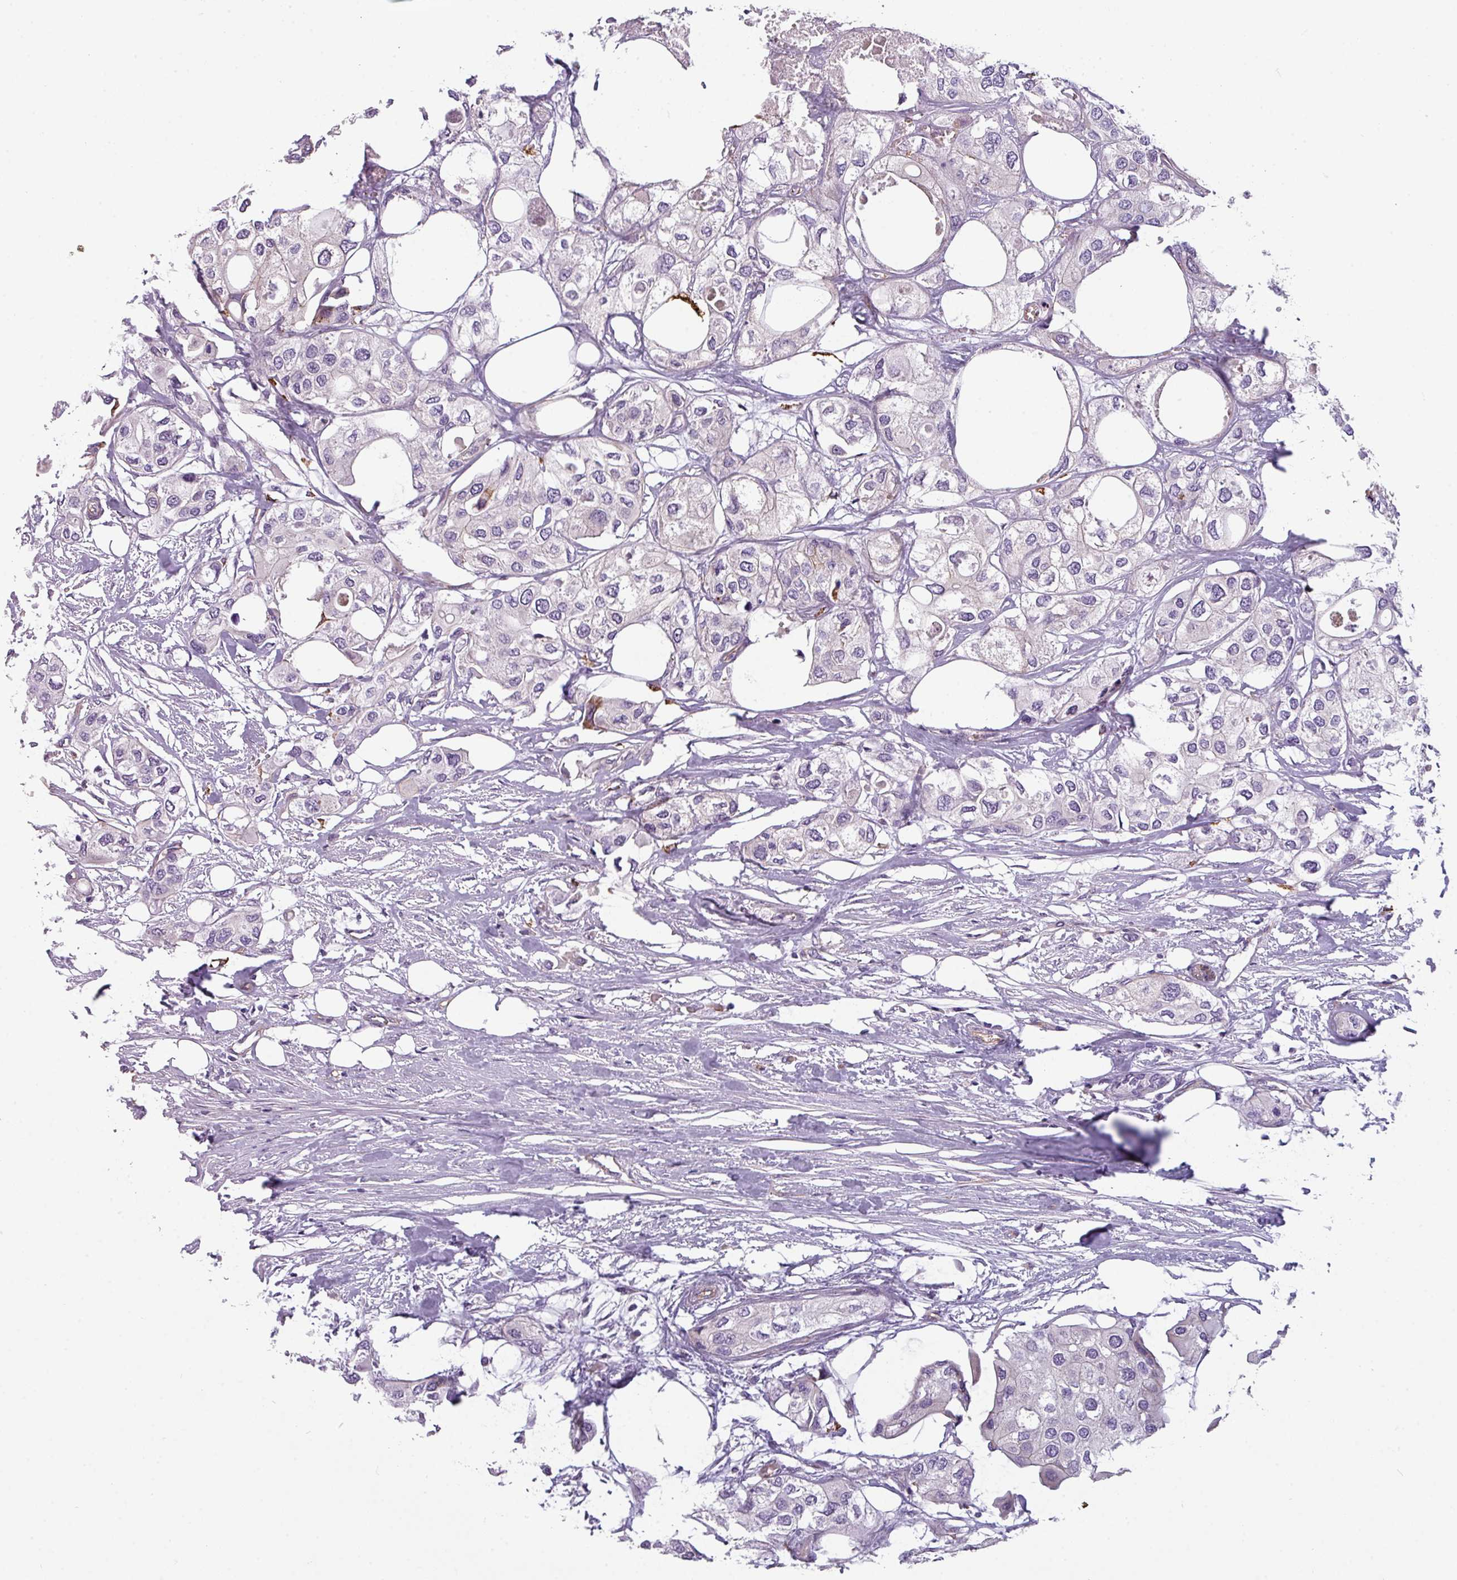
{"staining": {"intensity": "negative", "quantity": "none", "location": "none"}, "tissue": "urothelial cancer", "cell_type": "Tumor cells", "image_type": "cancer", "snomed": [{"axis": "morphology", "description": "Urothelial carcinoma, High grade"}, {"axis": "topography", "description": "Urinary bladder"}], "caption": "An IHC micrograph of urothelial cancer is shown. There is no staining in tumor cells of urothelial cancer.", "gene": "BUD23", "patient": {"sex": "male", "age": 64}}